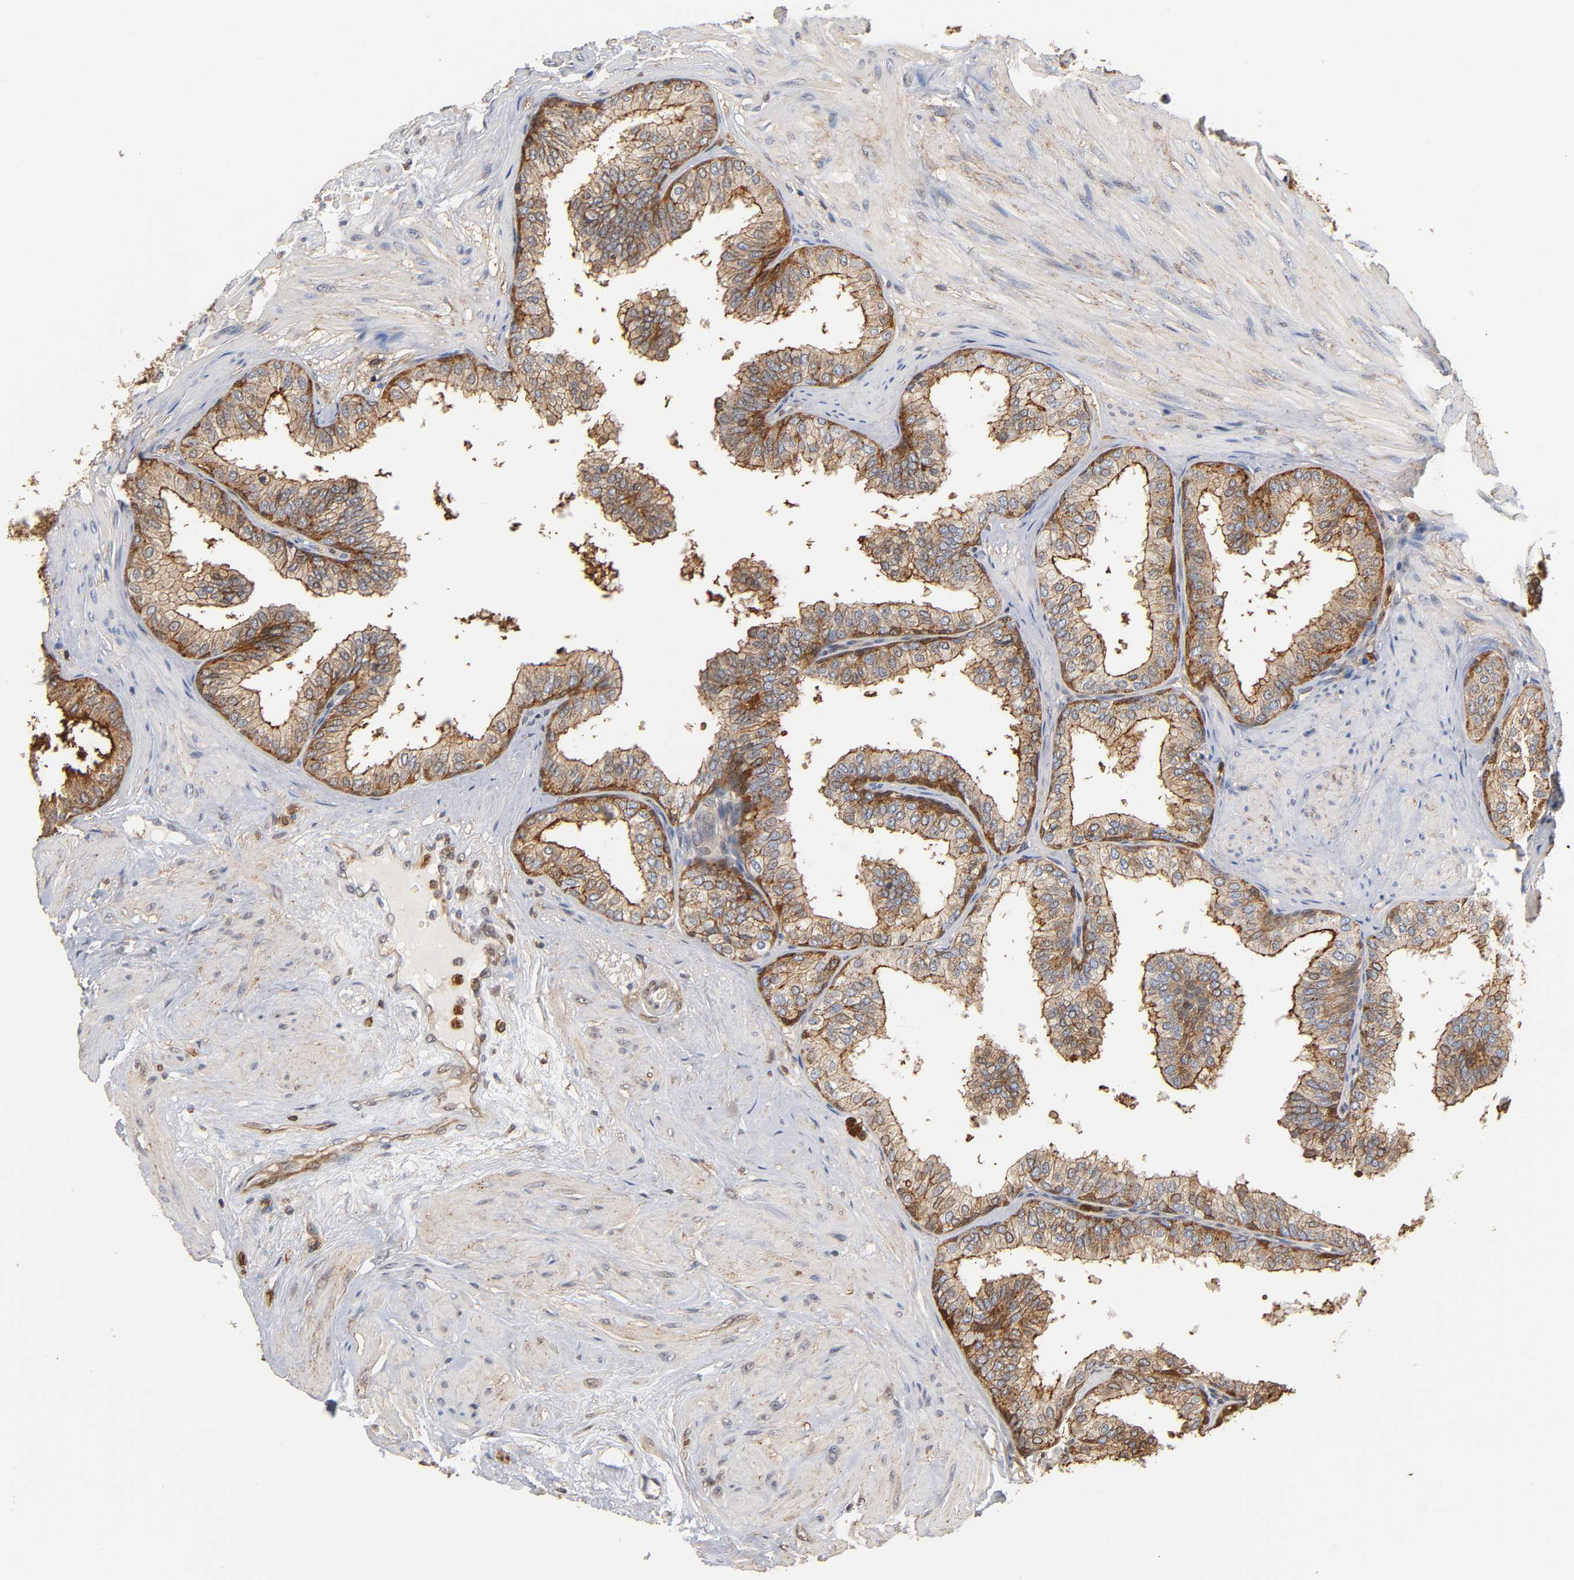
{"staining": {"intensity": "strong", "quantity": ">75%", "location": "cytoplasmic/membranous"}, "tissue": "prostate", "cell_type": "Glandular cells", "image_type": "normal", "snomed": [{"axis": "morphology", "description": "Normal tissue, NOS"}, {"axis": "topography", "description": "Prostate"}], "caption": "Protein analysis of benign prostate exhibits strong cytoplasmic/membranous expression in approximately >75% of glandular cells. The protein is stained brown, and the nuclei are stained in blue (DAB IHC with brightfield microscopy, high magnification).", "gene": "ANXA11", "patient": {"sex": "male", "age": 60}}